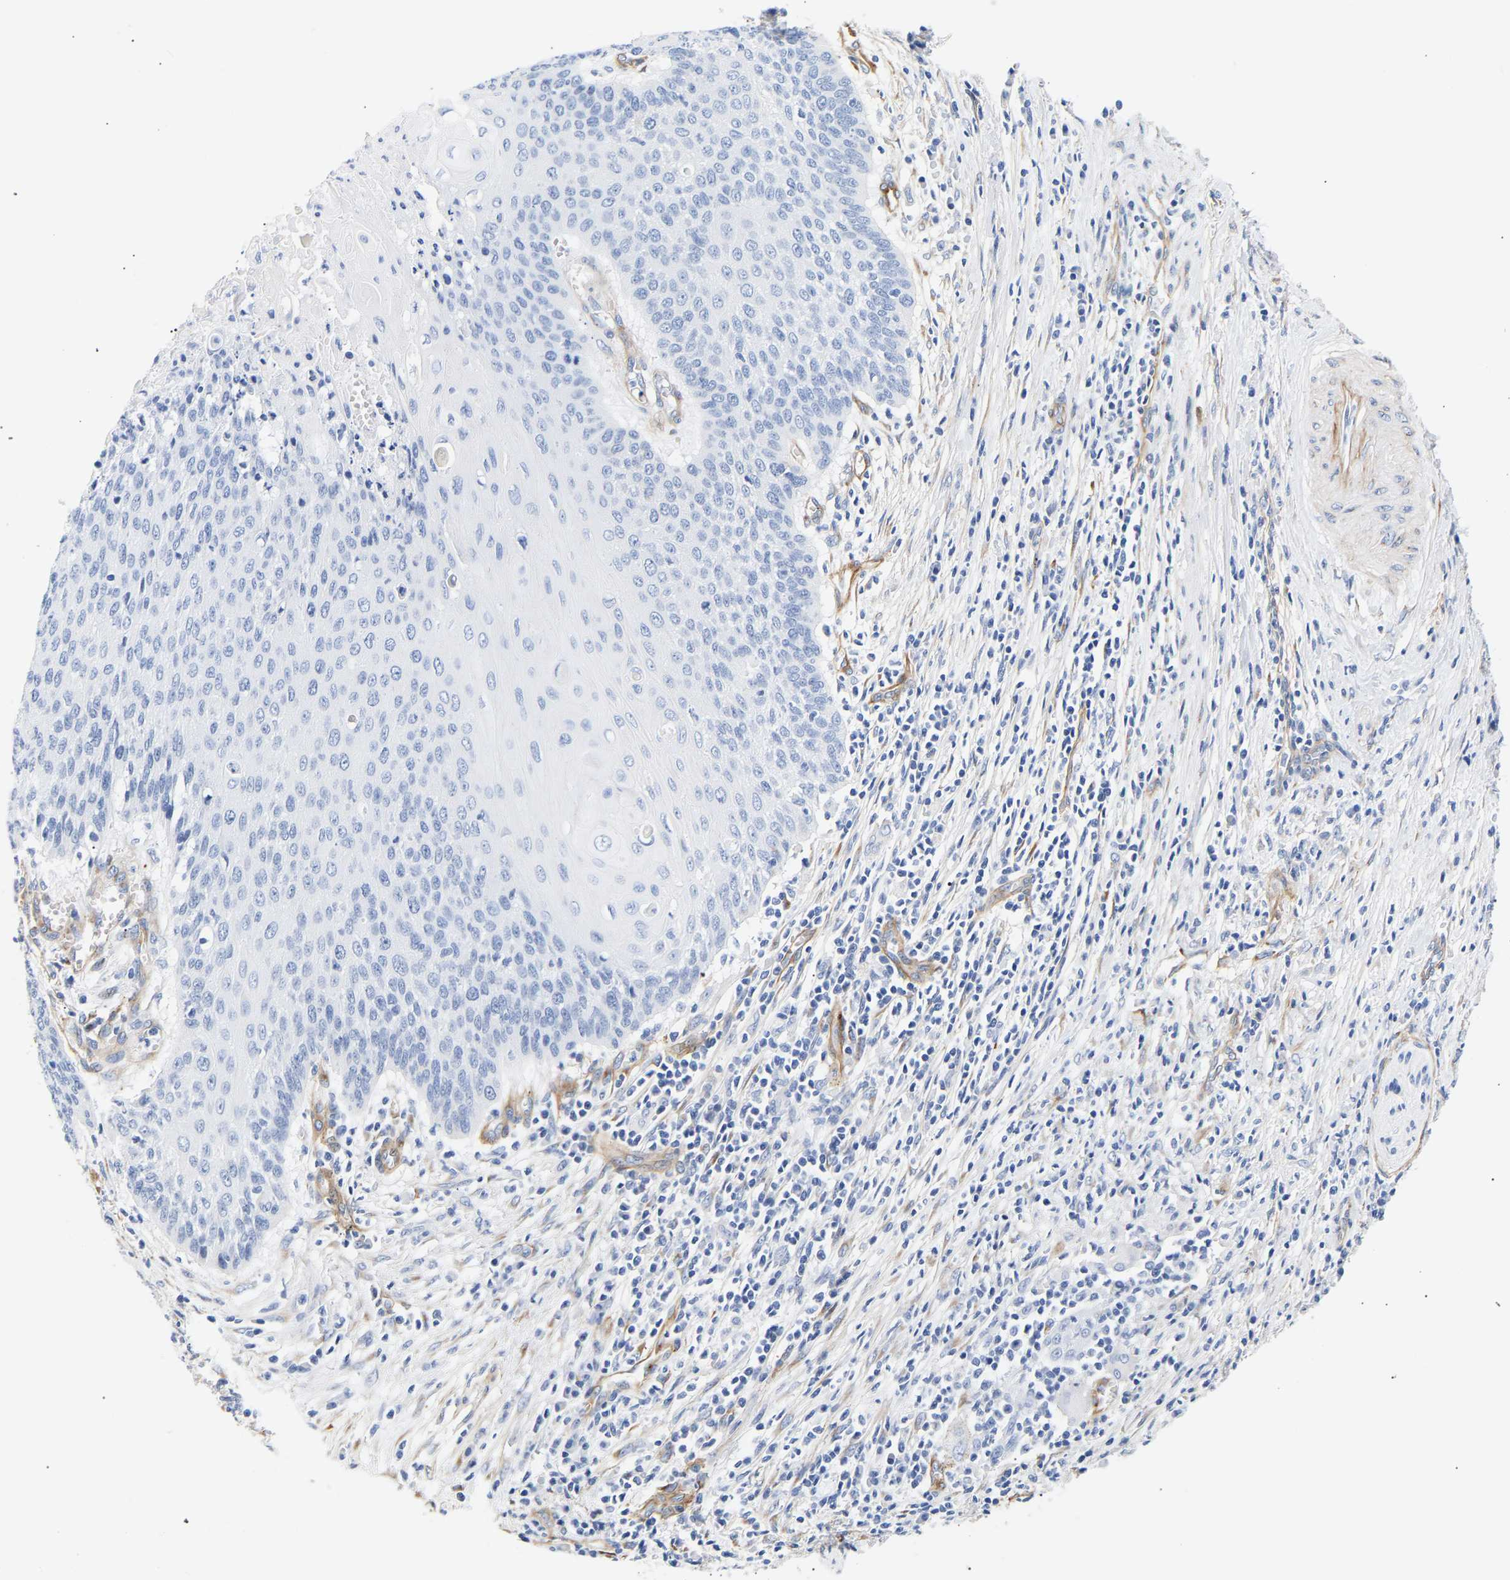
{"staining": {"intensity": "negative", "quantity": "none", "location": "none"}, "tissue": "cervical cancer", "cell_type": "Tumor cells", "image_type": "cancer", "snomed": [{"axis": "morphology", "description": "Squamous cell carcinoma, NOS"}, {"axis": "topography", "description": "Cervix"}], "caption": "High power microscopy histopathology image of an immunohistochemistry (IHC) photomicrograph of squamous cell carcinoma (cervical), revealing no significant staining in tumor cells.", "gene": "IGFBP7", "patient": {"sex": "female", "age": 39}}